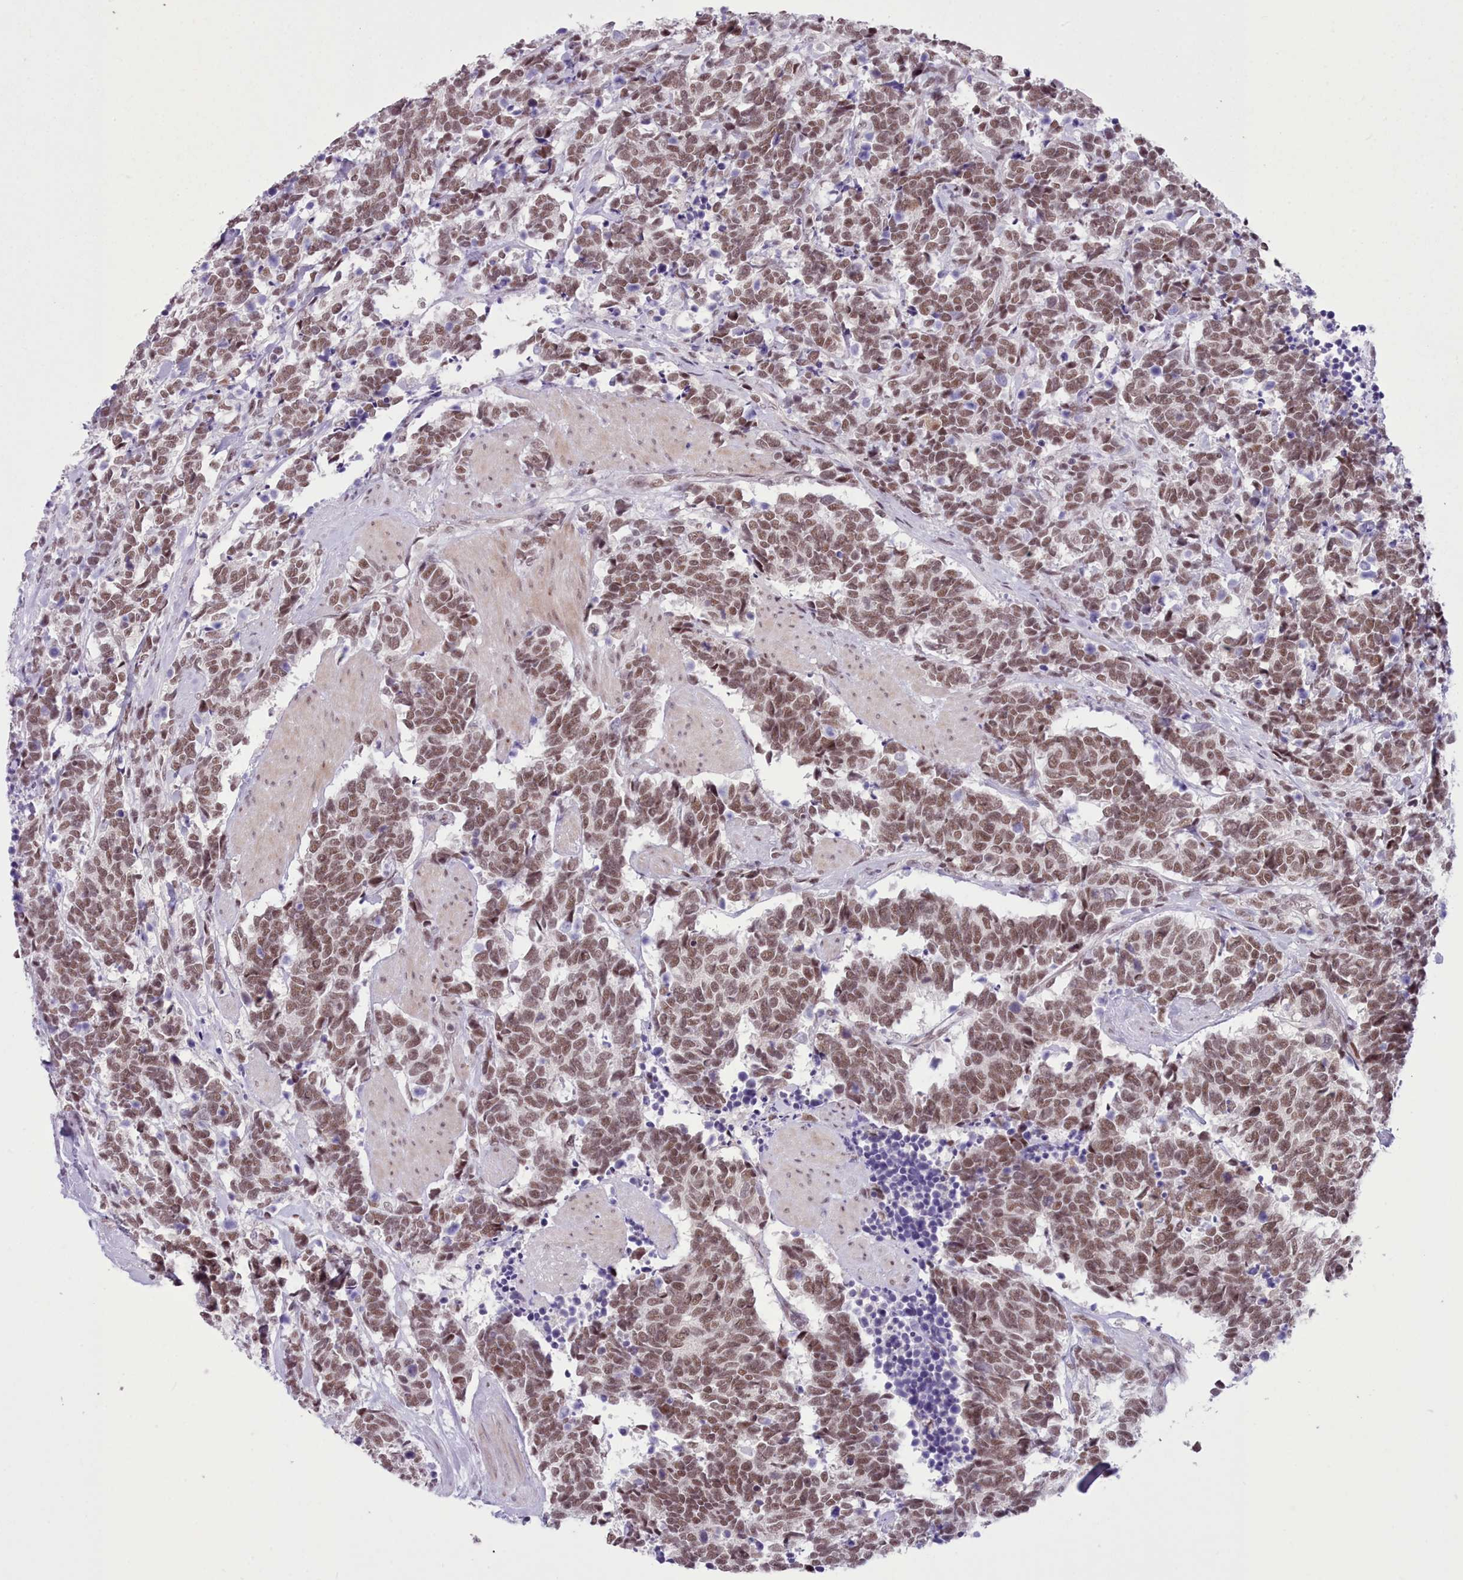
{"staining": {"intensity": "moderate", "quantity": ">75%", "location": "nuclear"}, "tissue": "carcinoid", "cell_type": "Tumor cells", "image_type": "cancer", "snomed": [{"axis": "morphology", "description": "Carcinoma, NOS"}, {"axis": "morphology", "description": "Carcinoid, malignant, NOS"}, {"axis": "topography", "description": "Prostate"}], "caption": "A brown stain shows moderate nuclear staining of a protein in human carcinoid tumor cells.", "gene": "RFX1", "patient": {"sex": "male", "age": 57}}